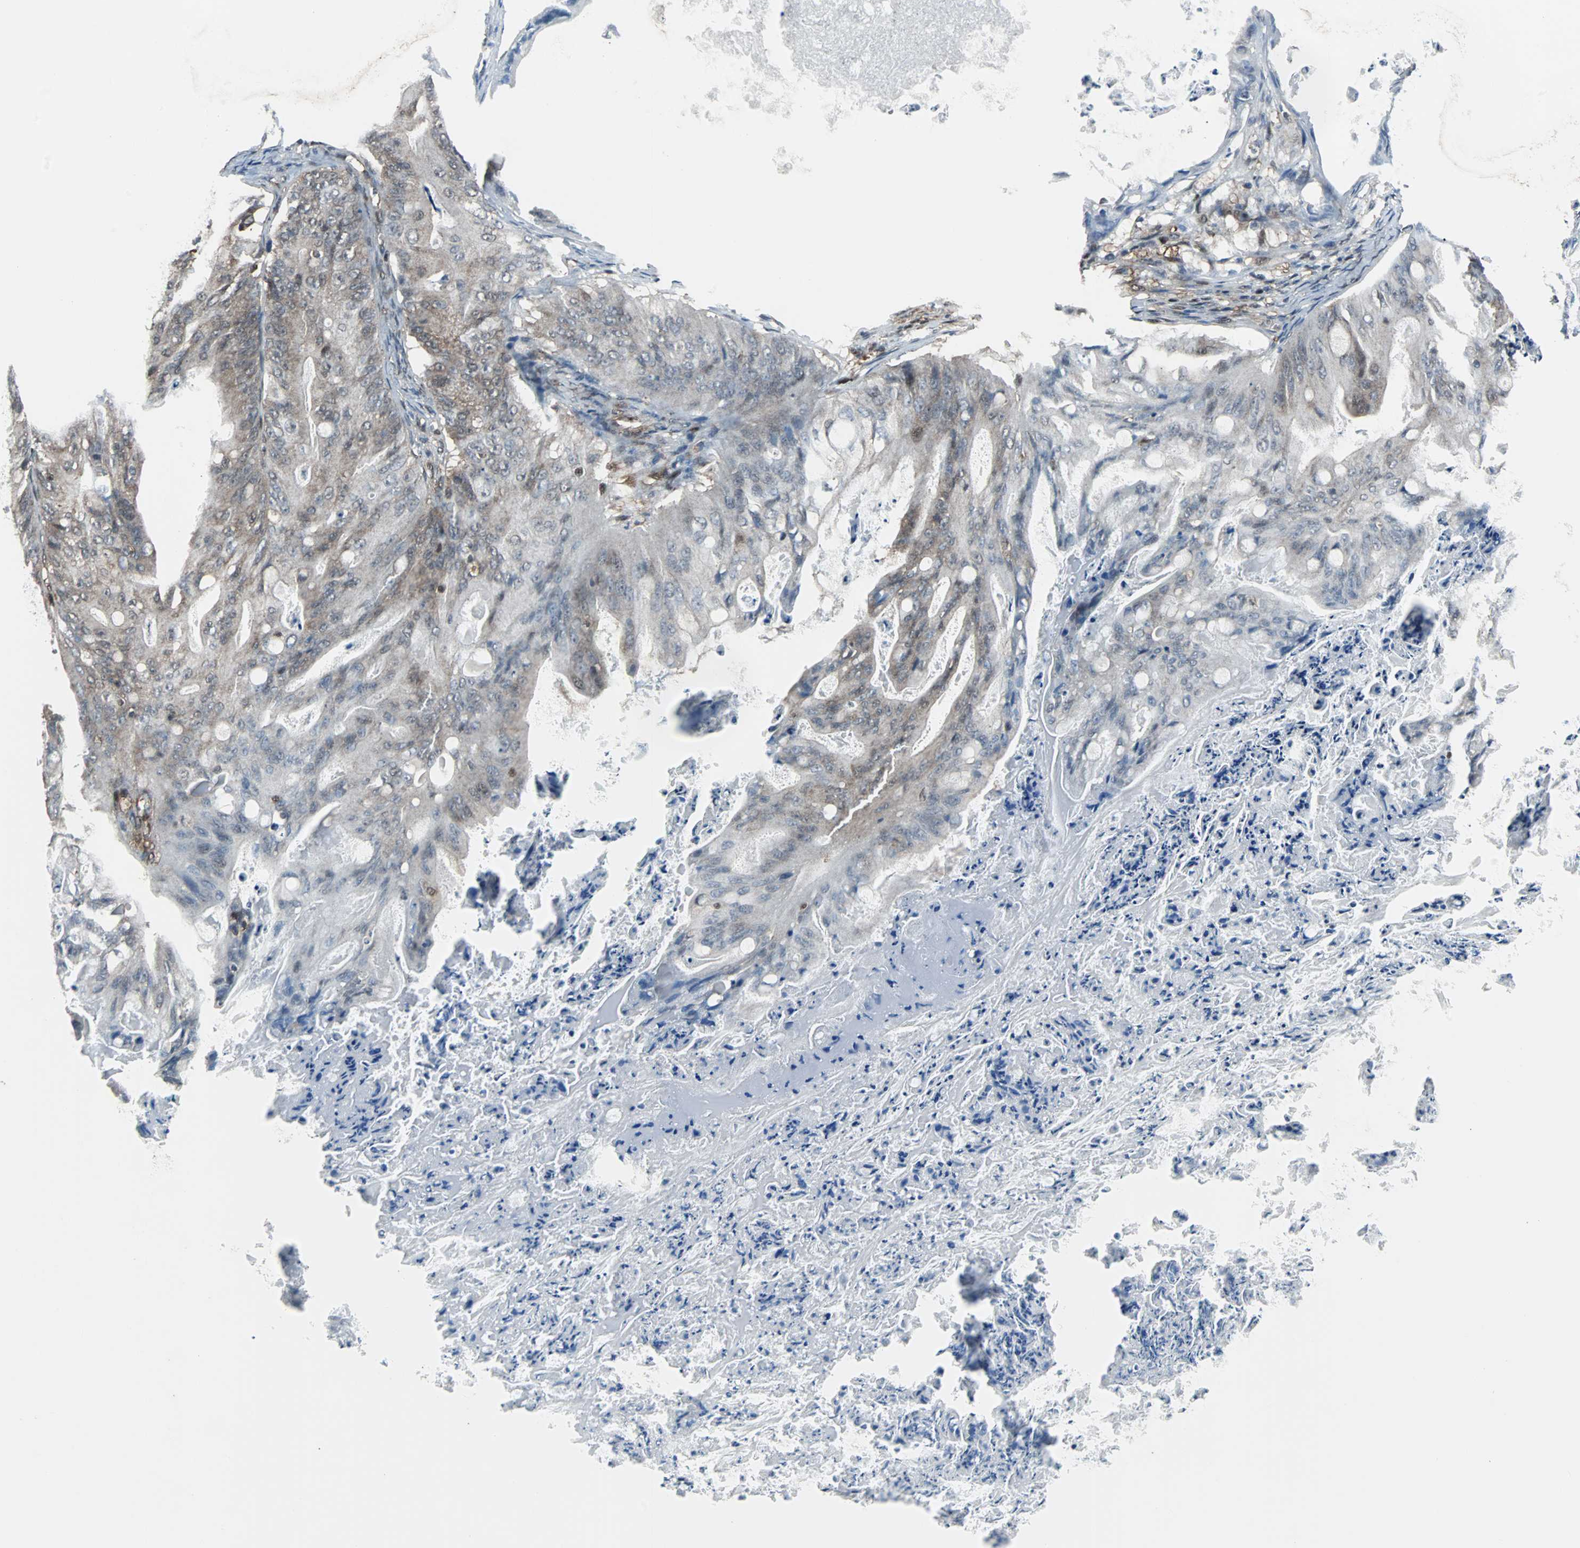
{"staining": {"intensity": "weak", "quantity": "25%-75%", "location": "cytoplasmic/membranous"}, "tissue": "ovarian cancer", "cell_type": "Tumor cells", "image_type": "cancer", "snomed": [{"axis": "morphology", "description": "Cystadenocarcinoma, mucinous, NOS"}, {"axis": "topography", "description": "Ovary"}], "caption": "A histopathology image of mucinous cystadenocarcinoma (ovarian) stained for a protein reveals weak cytoplasmic/membranous brown staining in tumor cells.", "gene": "VCP", "patient": {"sex": "female", "age": 36}}